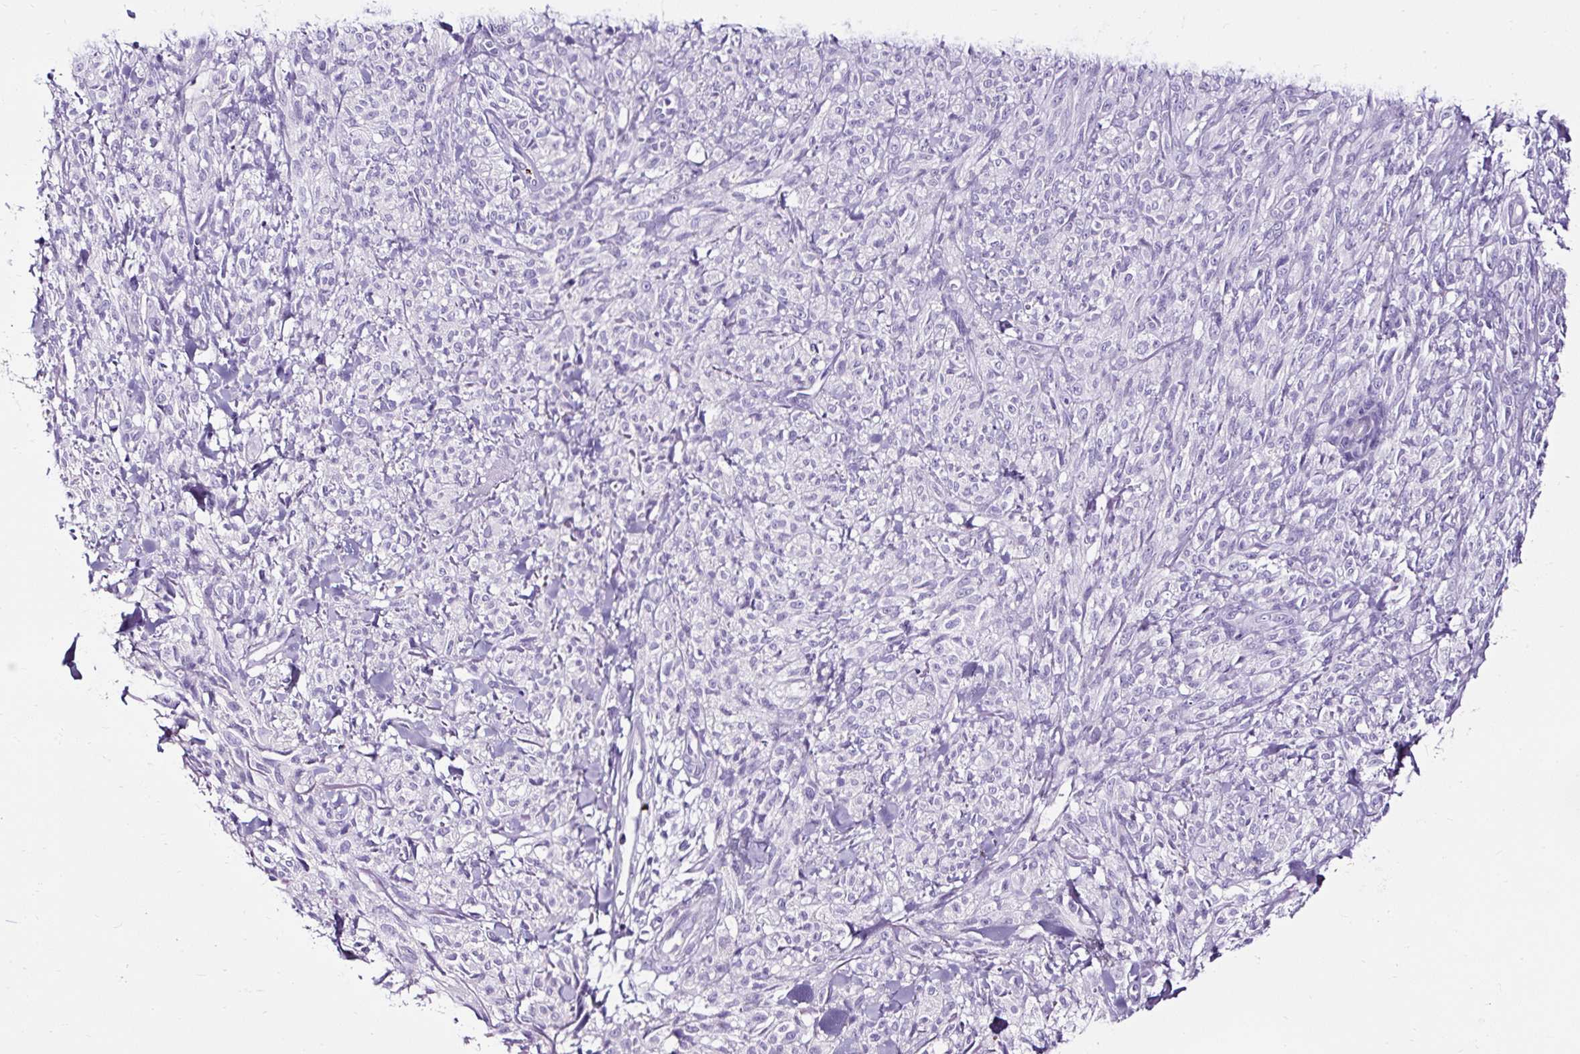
{"staining": {"intensity": "negative", "quantity": "none", "location": "none"}, "tissue": "melanoma", "cell_type": "Tumor cells", "image_type": "cancer", "snomed": [{"axis": "morphology", "description": "Malignant melanoma, NOS"}, {"axis": "topography", "description": "Skin of upper arm"}], "caption": "IHC of melanoma displays no positivity in tumor cells. Nuclei are stained in blue.", "gene": "SLC7A8", "patient": {"sex": "female", "age": 65}}